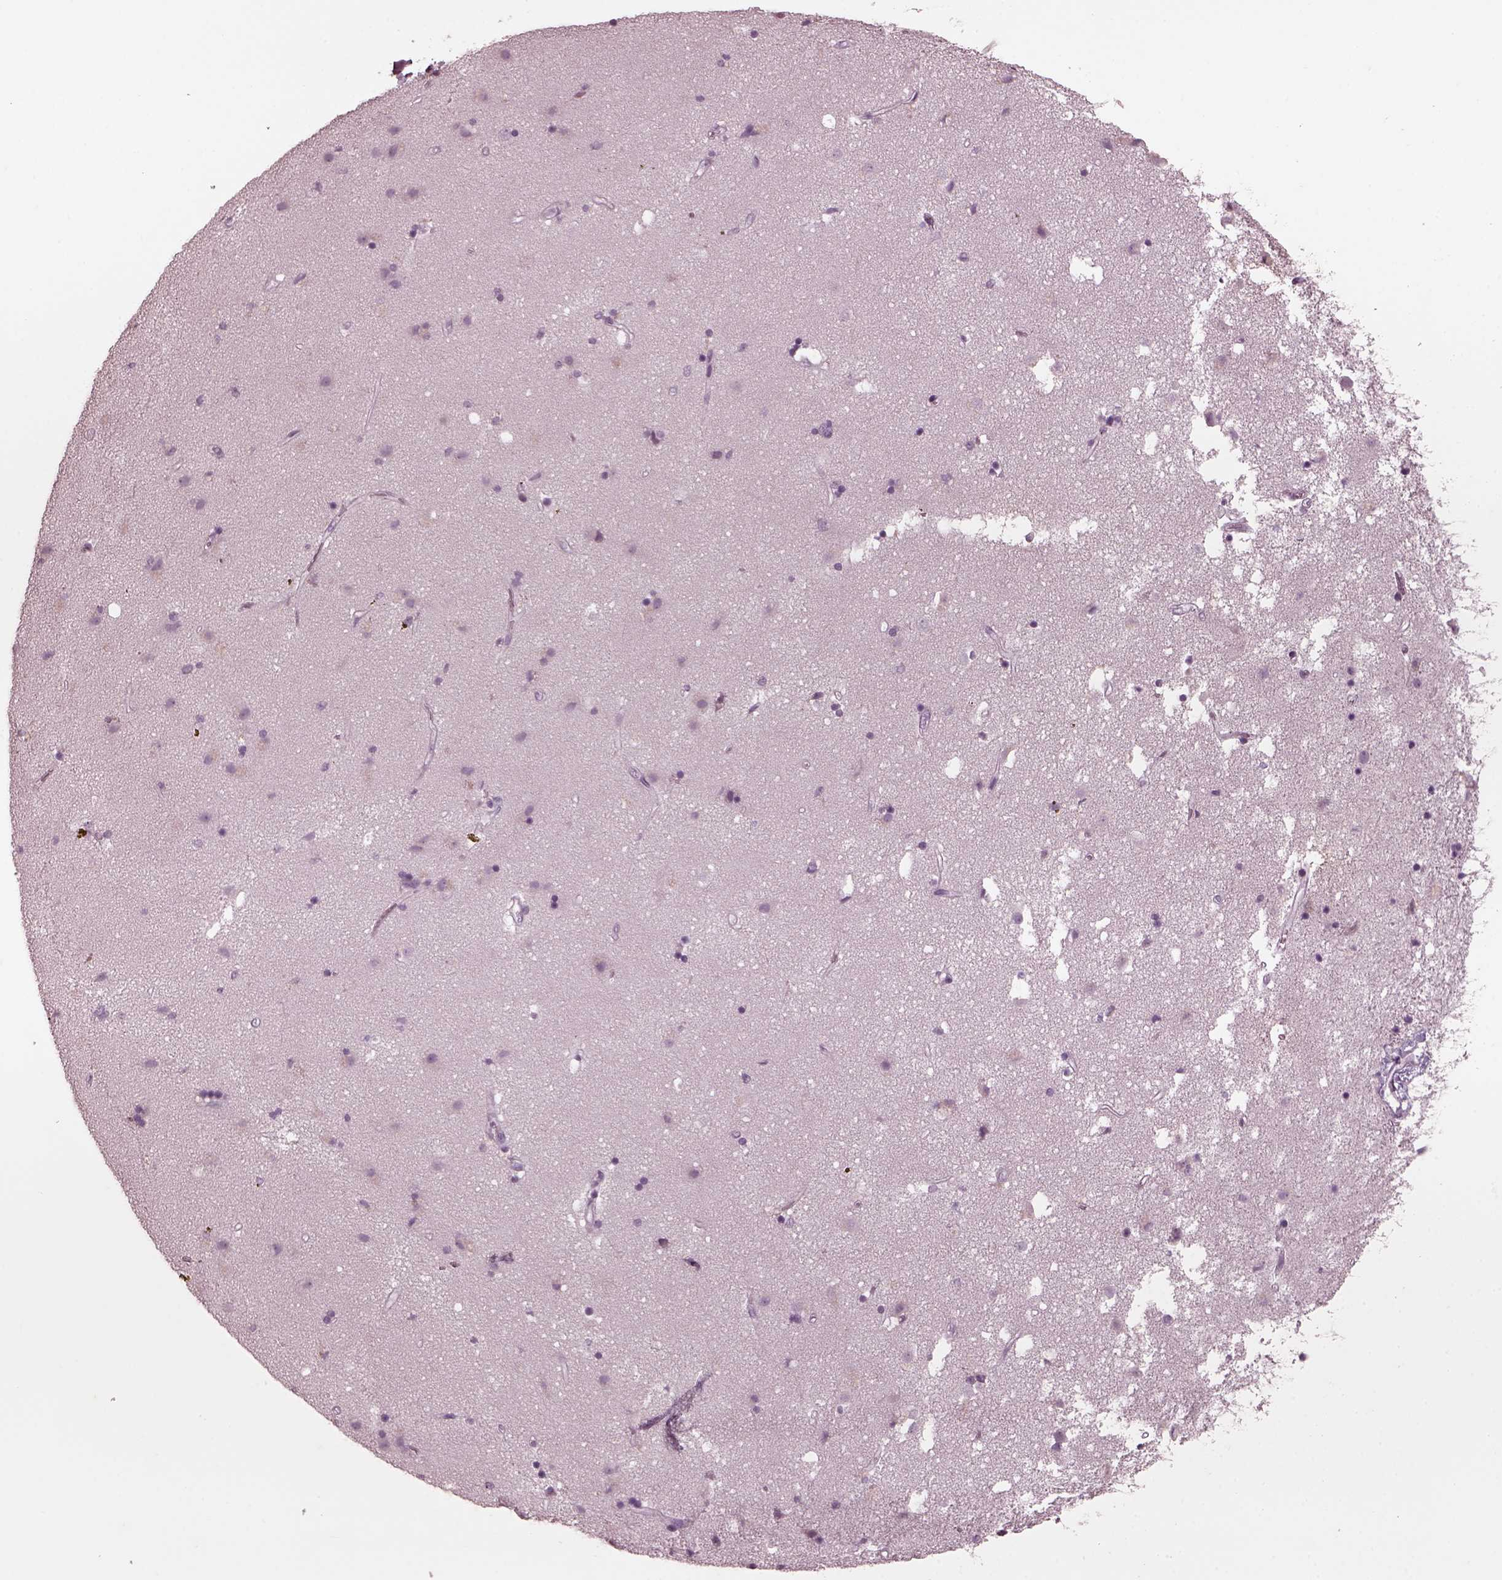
{"staining": {"intensity": "negative", "quantity": "none", "location": "none"}, "tissue": "caudate", "cell_type": "Glial cells", "image_type": "normal", "snomed": [{"axis": "morphology", "description": "Normal tissue, NOS"}, {"axis": "topography", "description": "Lateral ventricle wall"}], "caption": "DAB (3,3'-diaminobenzidine) immunohistochemical staining of unremarkable human caudate demonstrates no significant expression in glial cells.", "gene": "CGA", "patient": {"sex": "female", "age": 71}}